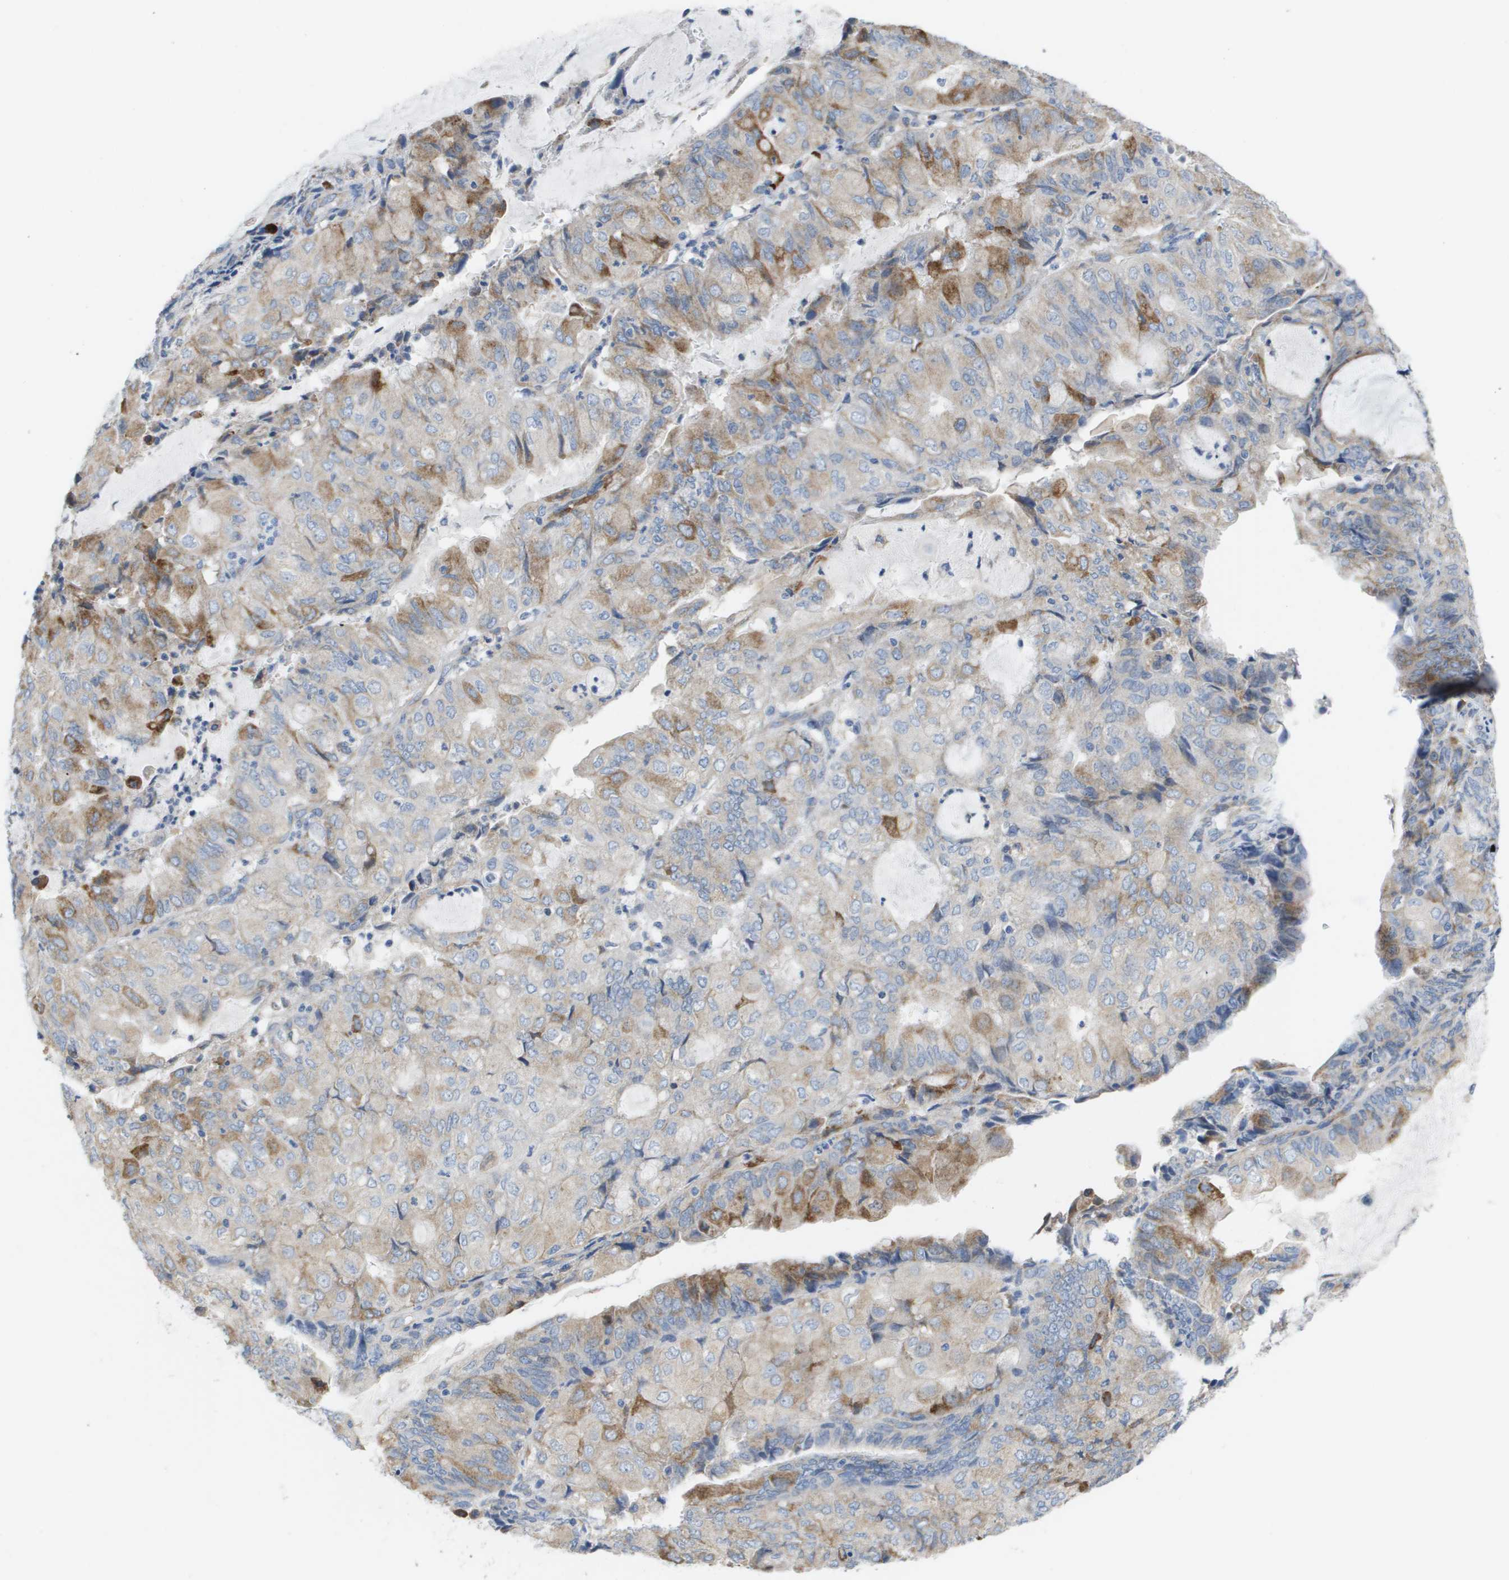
{"staining": {"intensity": "moderate", "quantity": "<25%", "location": "cytoplasmic/membranous"}, "tissue": "endometrial cancer", "cell_type": "Tumor cells", "image_type": "cancer", "snomed": [{"axis": "morphology", "description": "Adenocarcinoma, NOS"}, {"axis": "topography", "description": "Endometrium"}], "caption": "IHC micrograph of neoplastic tissue: human adenocarcinoma (endometrial) stained using IHC shows low levels of moderate protein expression localized specifically in the cytoplasmic/membranous of tumor cells, appearing as a cytoplasmic/membranous brown color.", "gene": "CD3G", "patient": {"sex": "female", "age": 81}}